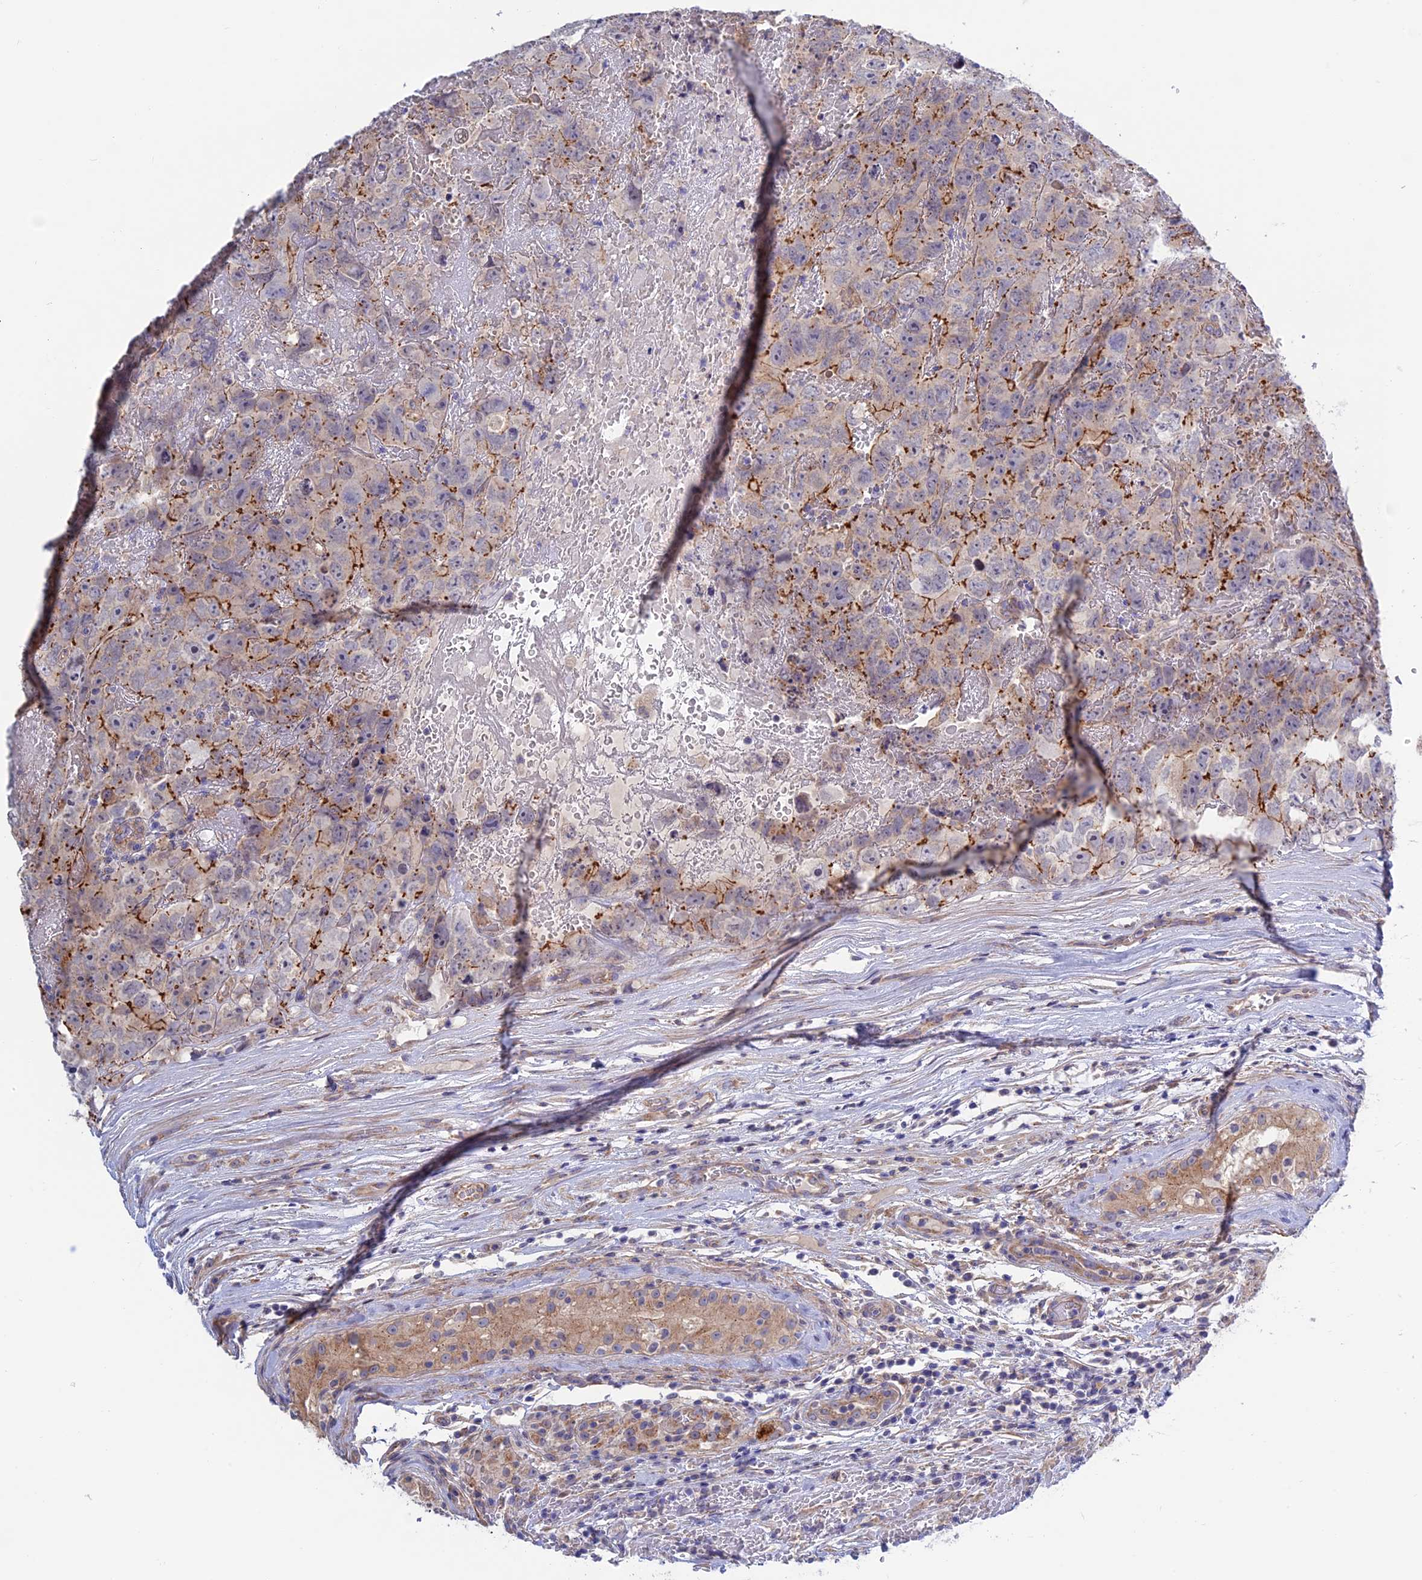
{"staining": {"intensity": "moderate", "quantity": "25%-75%", "location": "cytoplasmic/membranous"}, "tissue": "testis cancer", "cell_type": "Tumor cells", "image_type": "cancer", "snomed": [{"axis": "morphology", "description": "Carcinoma, Embryonal, NOS"}, {"axis": "topography", "description": "Testis"}], "caption": "Immunohistochemical staining of testis cancer shows medium levels of moderate cytoplasmic/membranous protein staining in about 25%-75% of tumor cells.", "gene": "ETFDH", "patient": {"sex": "male", "age": 45}}